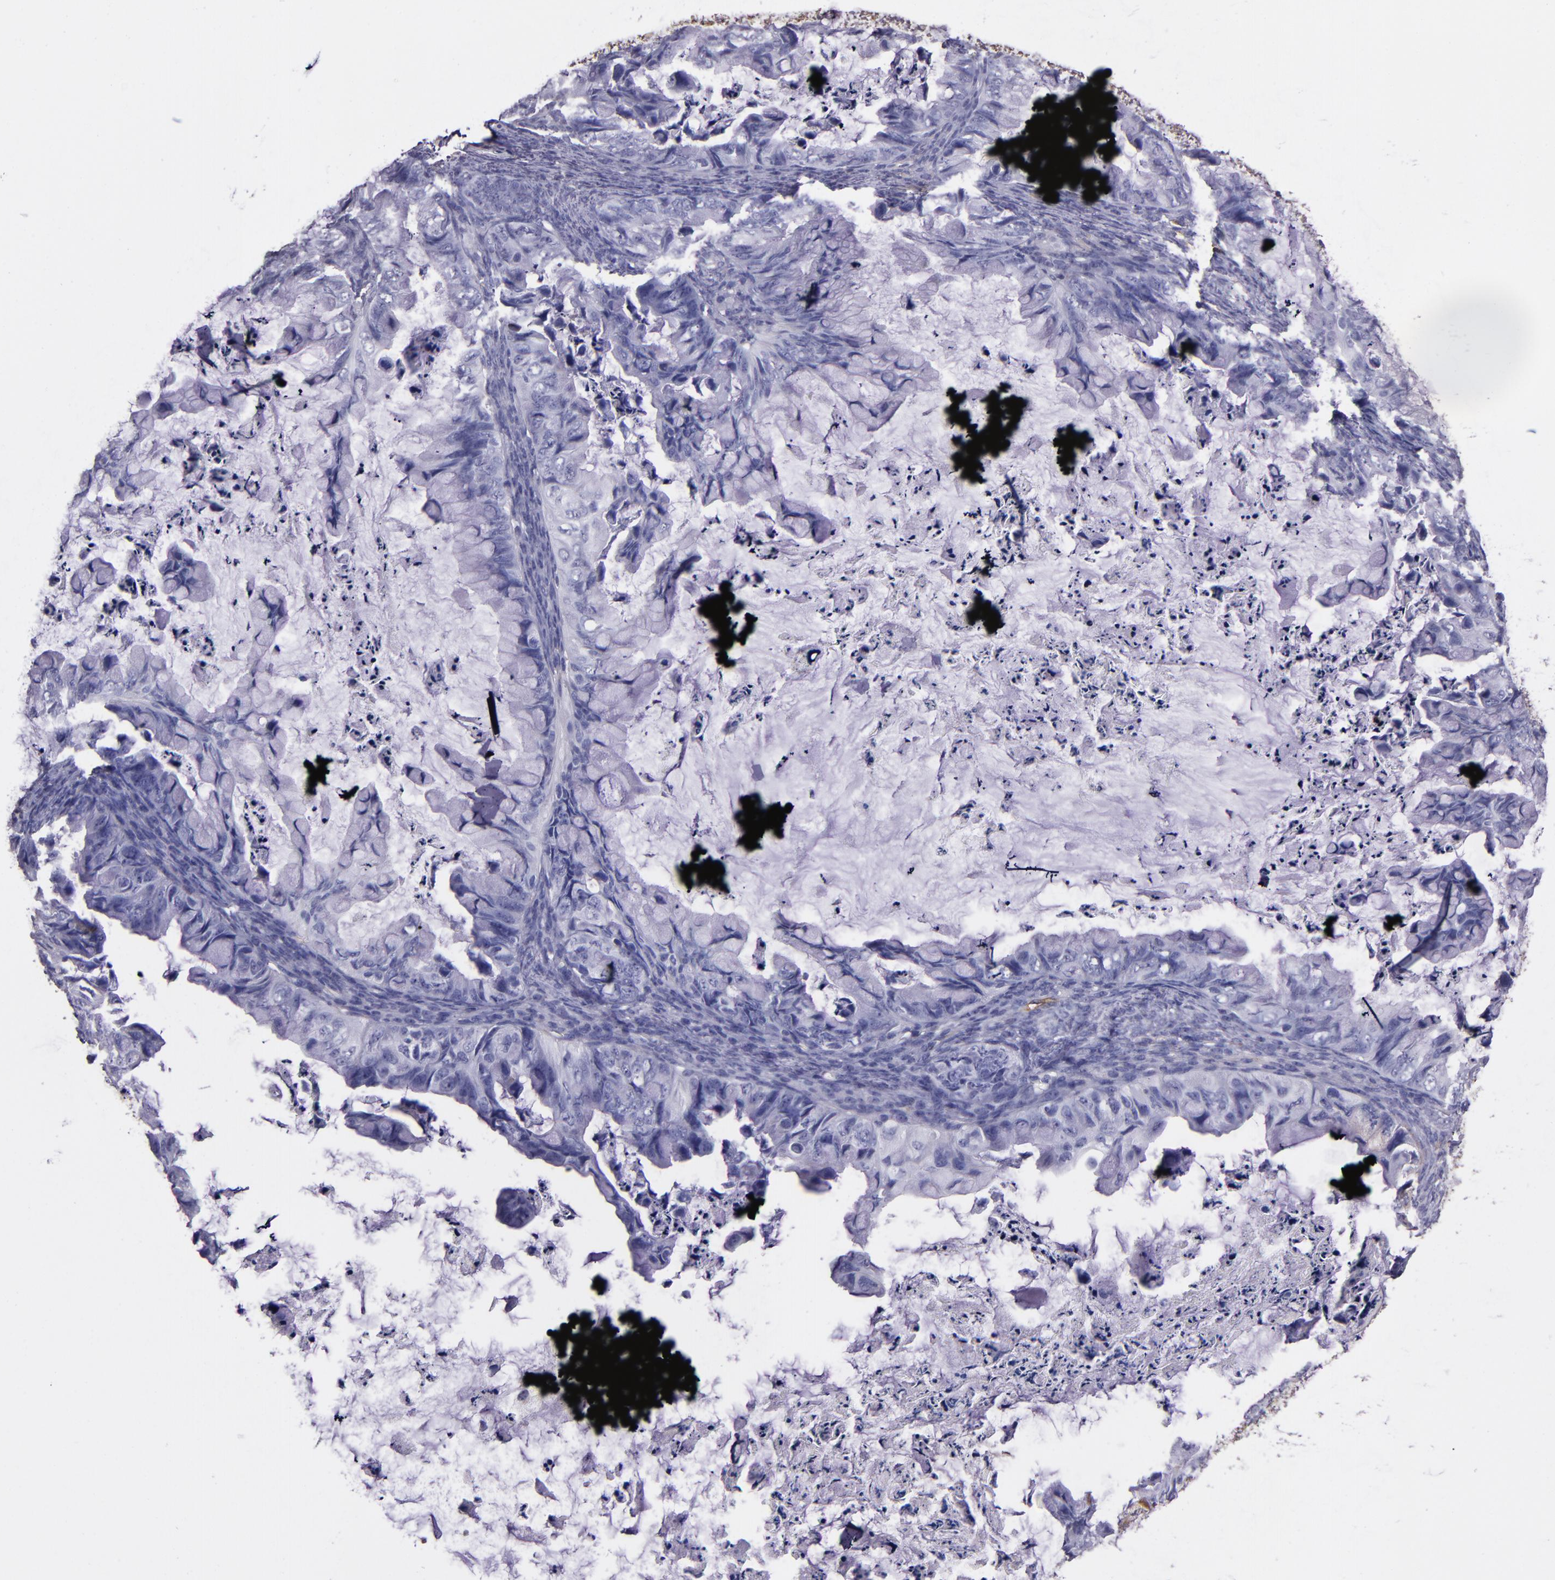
{"staining": {"intensity": "negative", "quantity": "none", "location": "none"}, "tissue": "ovarian cancer", "cell_type": "Tumor cells", "image_type": "cancer", "snomed": [{"axis": "morphology", "description": "Cystadenocarcinoma, mucinous, NOS"}, {"axis": "topography", "description": "Ovary"}], "caption": "The image displays no significant positivity in tumor cells of ovarian cancer (mucinous cystadenocarcinoma).", "gene": "A2M", "patient": {"sex": "female", "age": 36}}